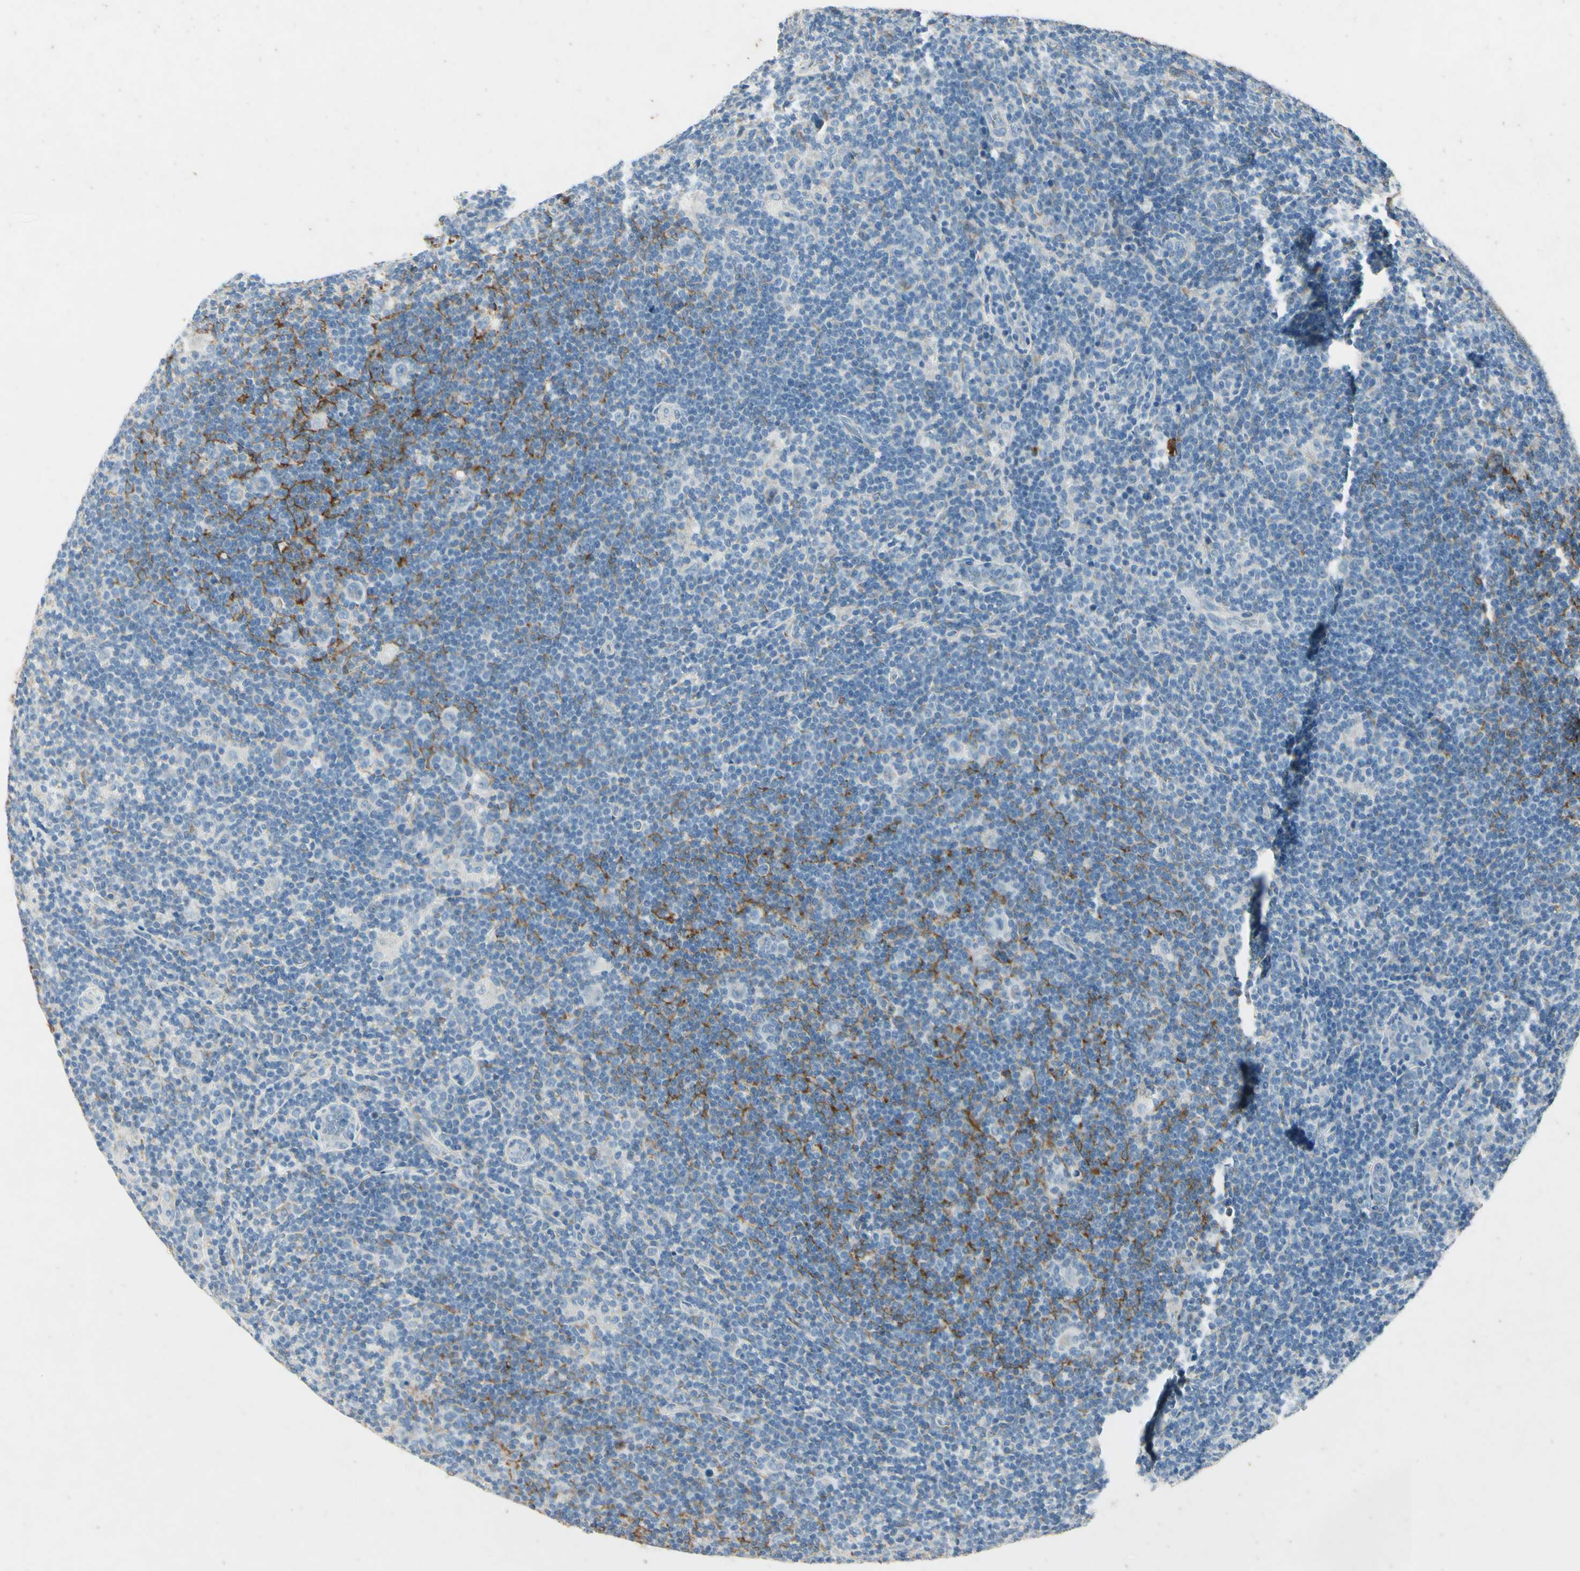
{"staining": {"intensity": "negative", "quantity": "none", "location": "none"}, "tissue": "lymphoma", "cell_type": "Tumor cells", "image_type": "cancer", "snomed": [{"axis": "morphology", "description": "Hodgkin's disease, NOS"}, {"axis": "topography", "description": "Lymph node"}], "caption": "This is an immunohistochemistry (IHC) micrograph of Hodgkin's disease. There is no positivity in tumor cells.", "gene": "SNAP91", "patient": {"sex": "female", "age": 57}}